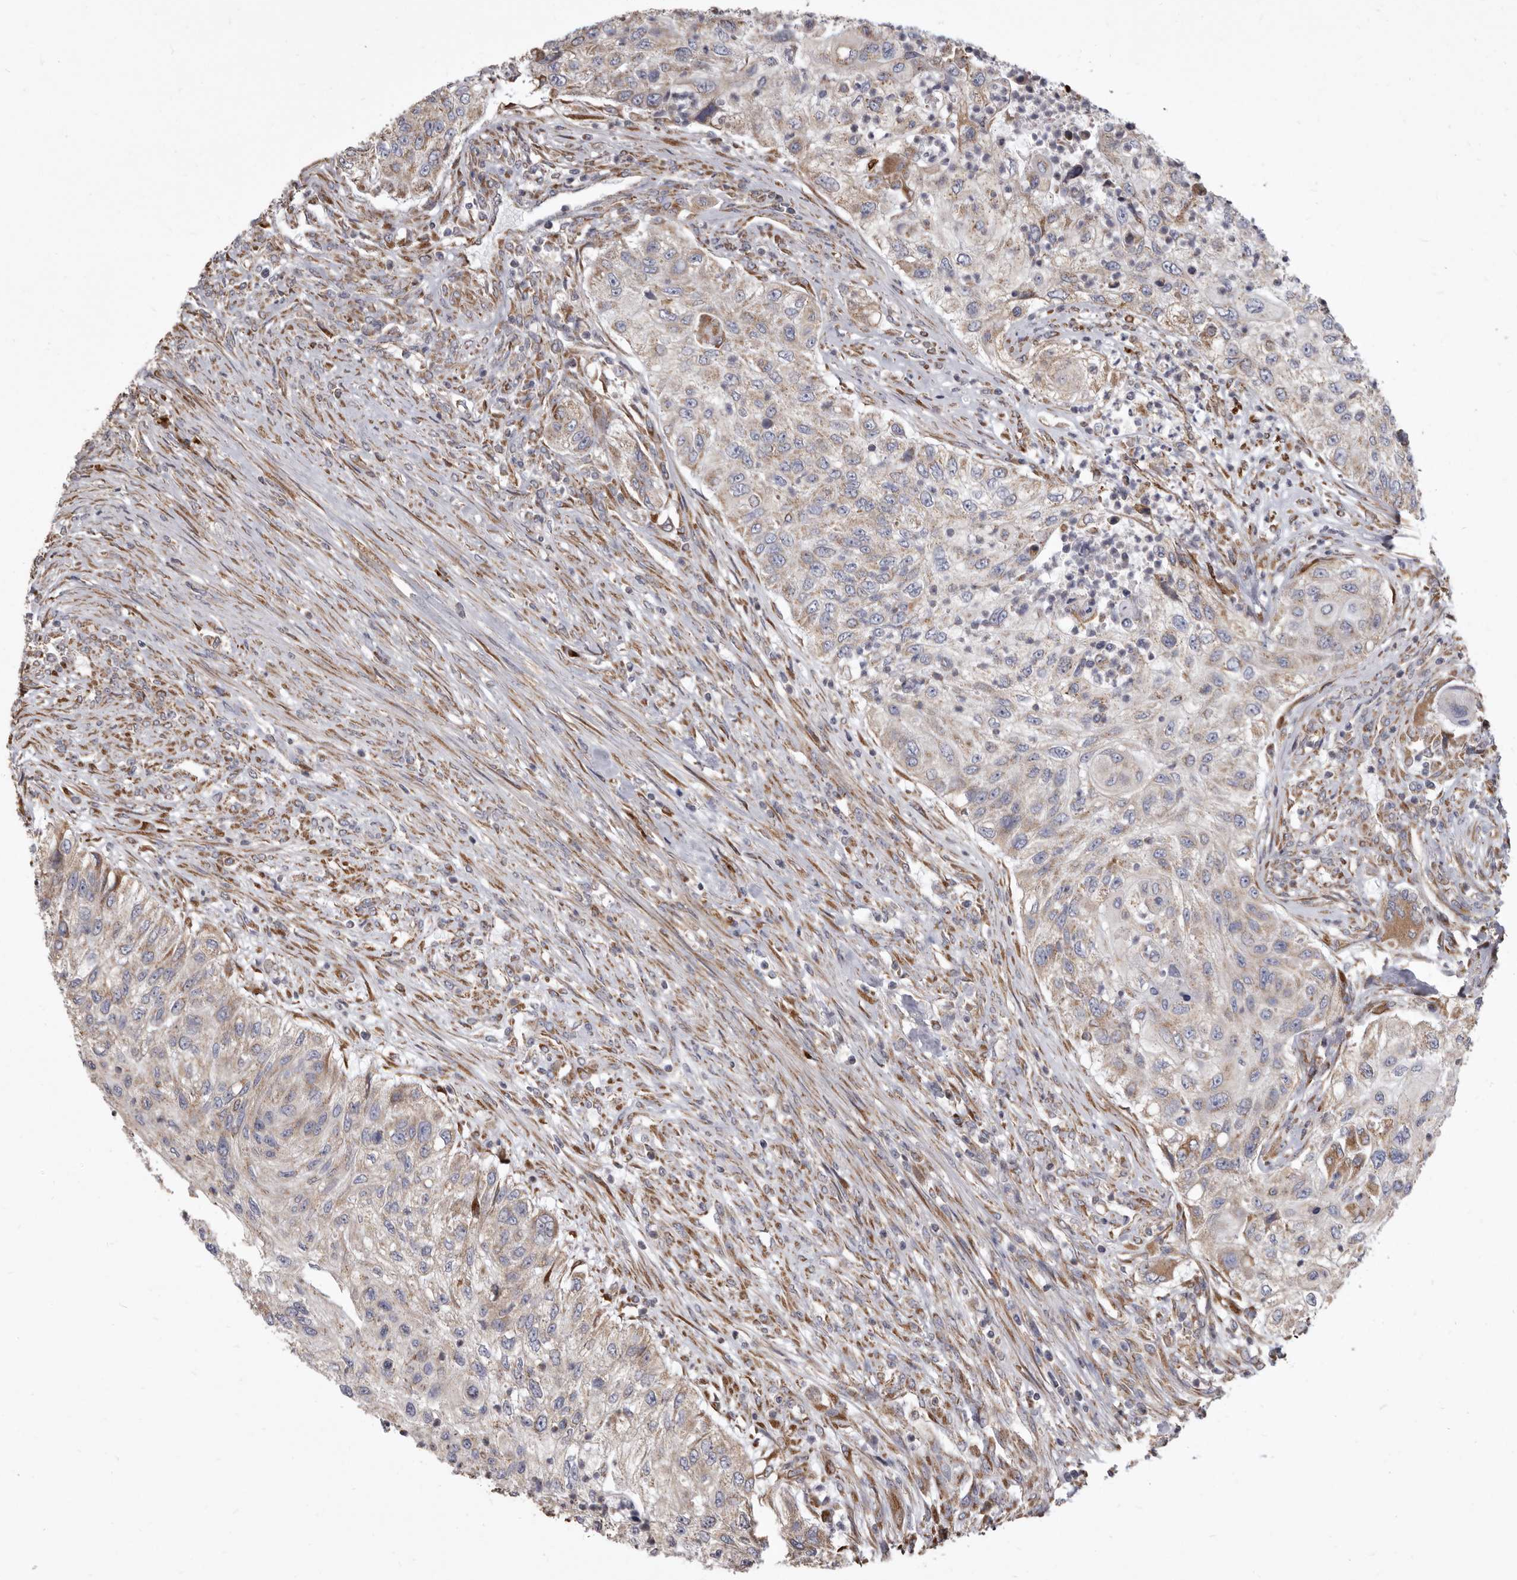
{"staining": {"intensity": "weak", "quantity": "25%-75%", "location": "cytoplasmic/membranous"}, "tissue": "urothelial cancer", "cell_type": "Tumor cells", "image_type": "cancer", "snomed": [{"axis": "morphology", "description": "Urothelial carcinoma, High grade"}, {"axis": "topography", "description": "Urinary bladder"}], "caption": "This image exhibits high-grade urothelial carcinoma stained with immunohistochemistry to label a protein in brown. The cytoplasmic/membranous of tumor cells show weak positivity for the protein. Nuclei are counter-stained blue.", "gene": "CDK5RAP3", "patient": {"sex": "female", "age": 60}}